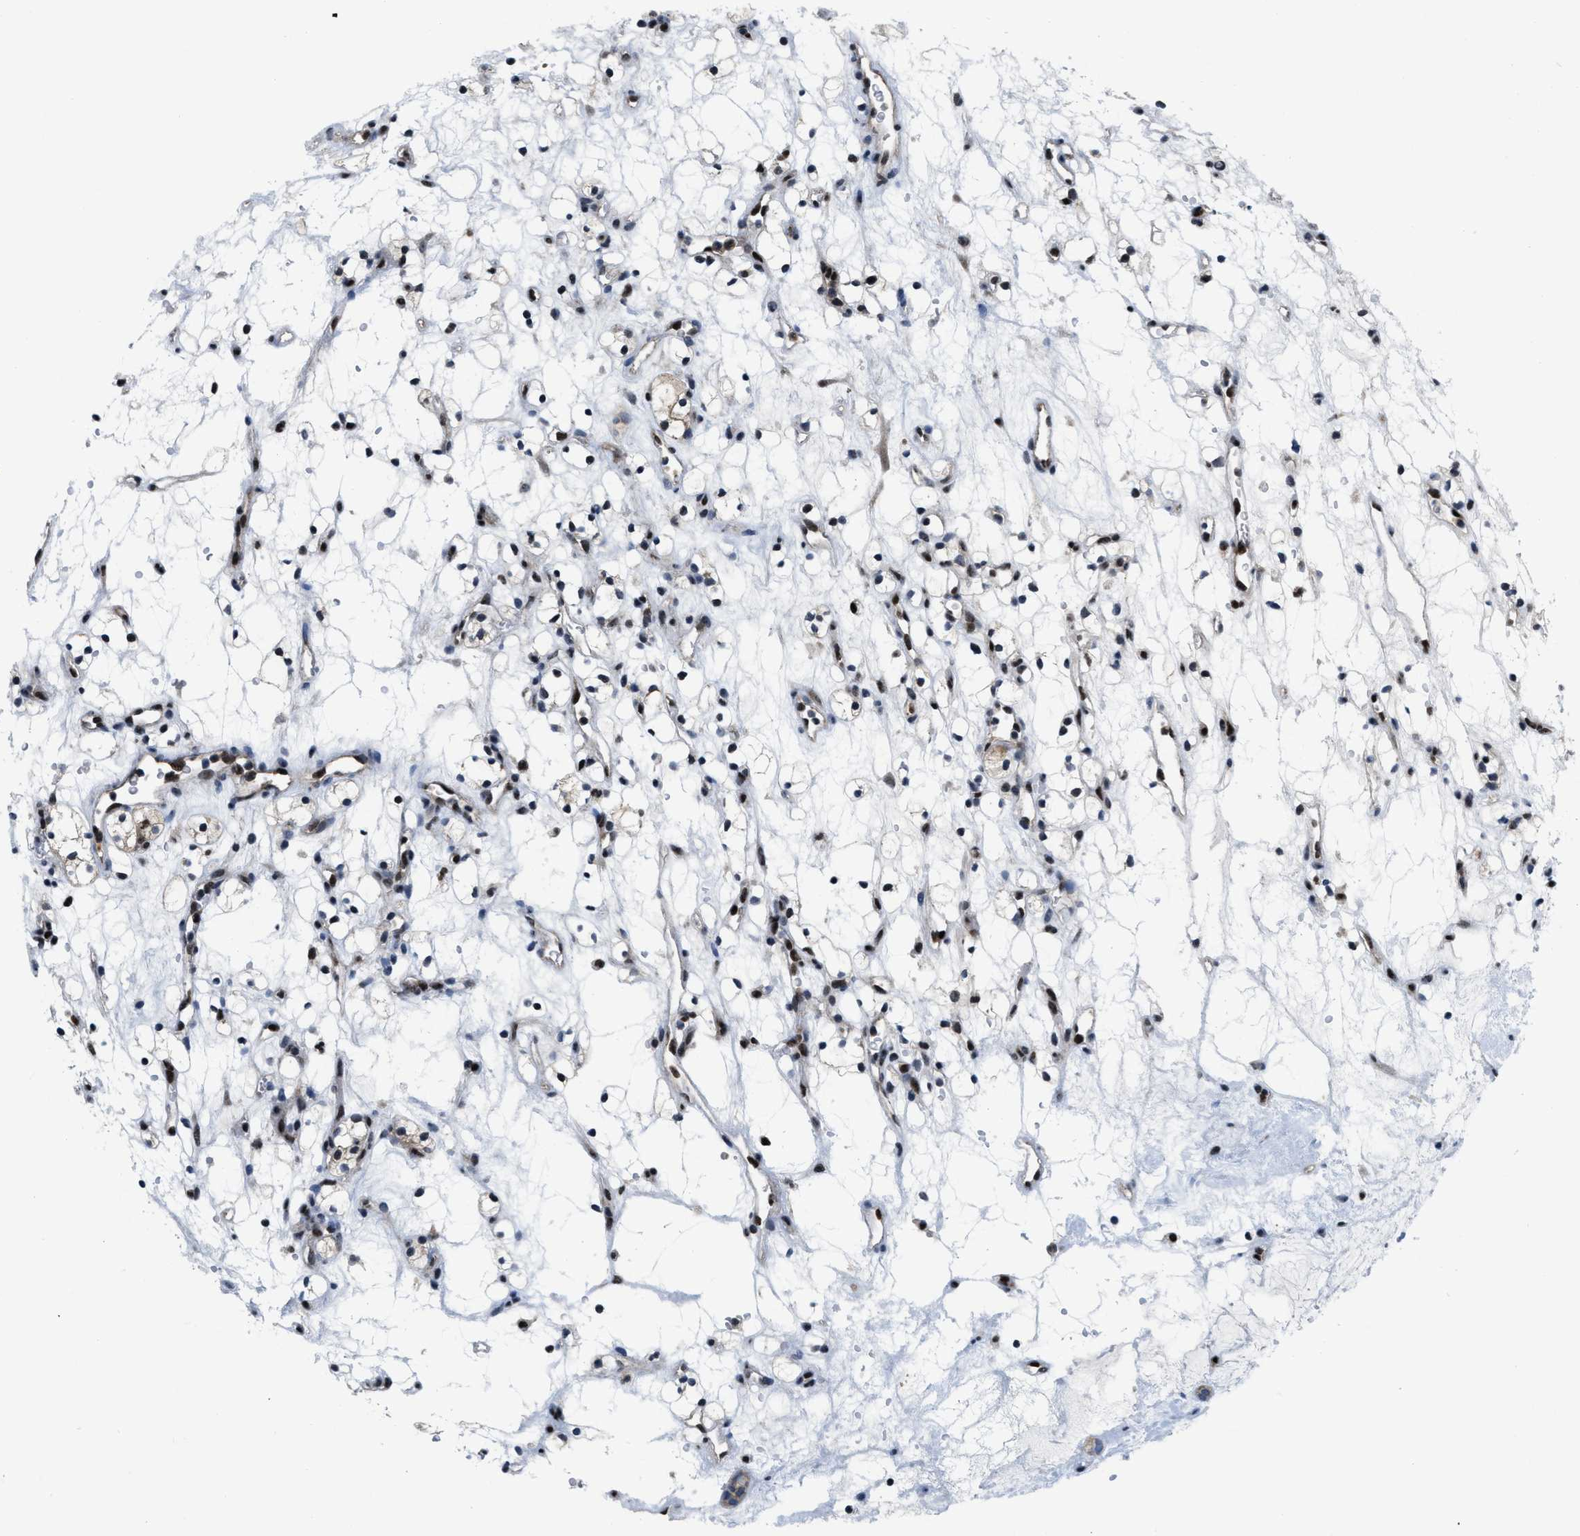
{"staining": {"intensity": "moderate", "quantity": "25%-75%", "location": "nuclear"}, "tissue": "renal cancer", "cell_type": "Tumor cells", "image_type": "cancer", "snomed": [{"axis": "morphology", "description": "Adenocarcinoma, NOS"}, {"axis": "topography", "description": "Kidney"}], "caption": "This is an image of immunohistochemistry (IHC) staining of adenocarcinoma (renal), which shows moderate positivity in the nuclear of tumor cells.", "gene": "PPP2CB", "patient": {"sex": "female", "age": 60}}